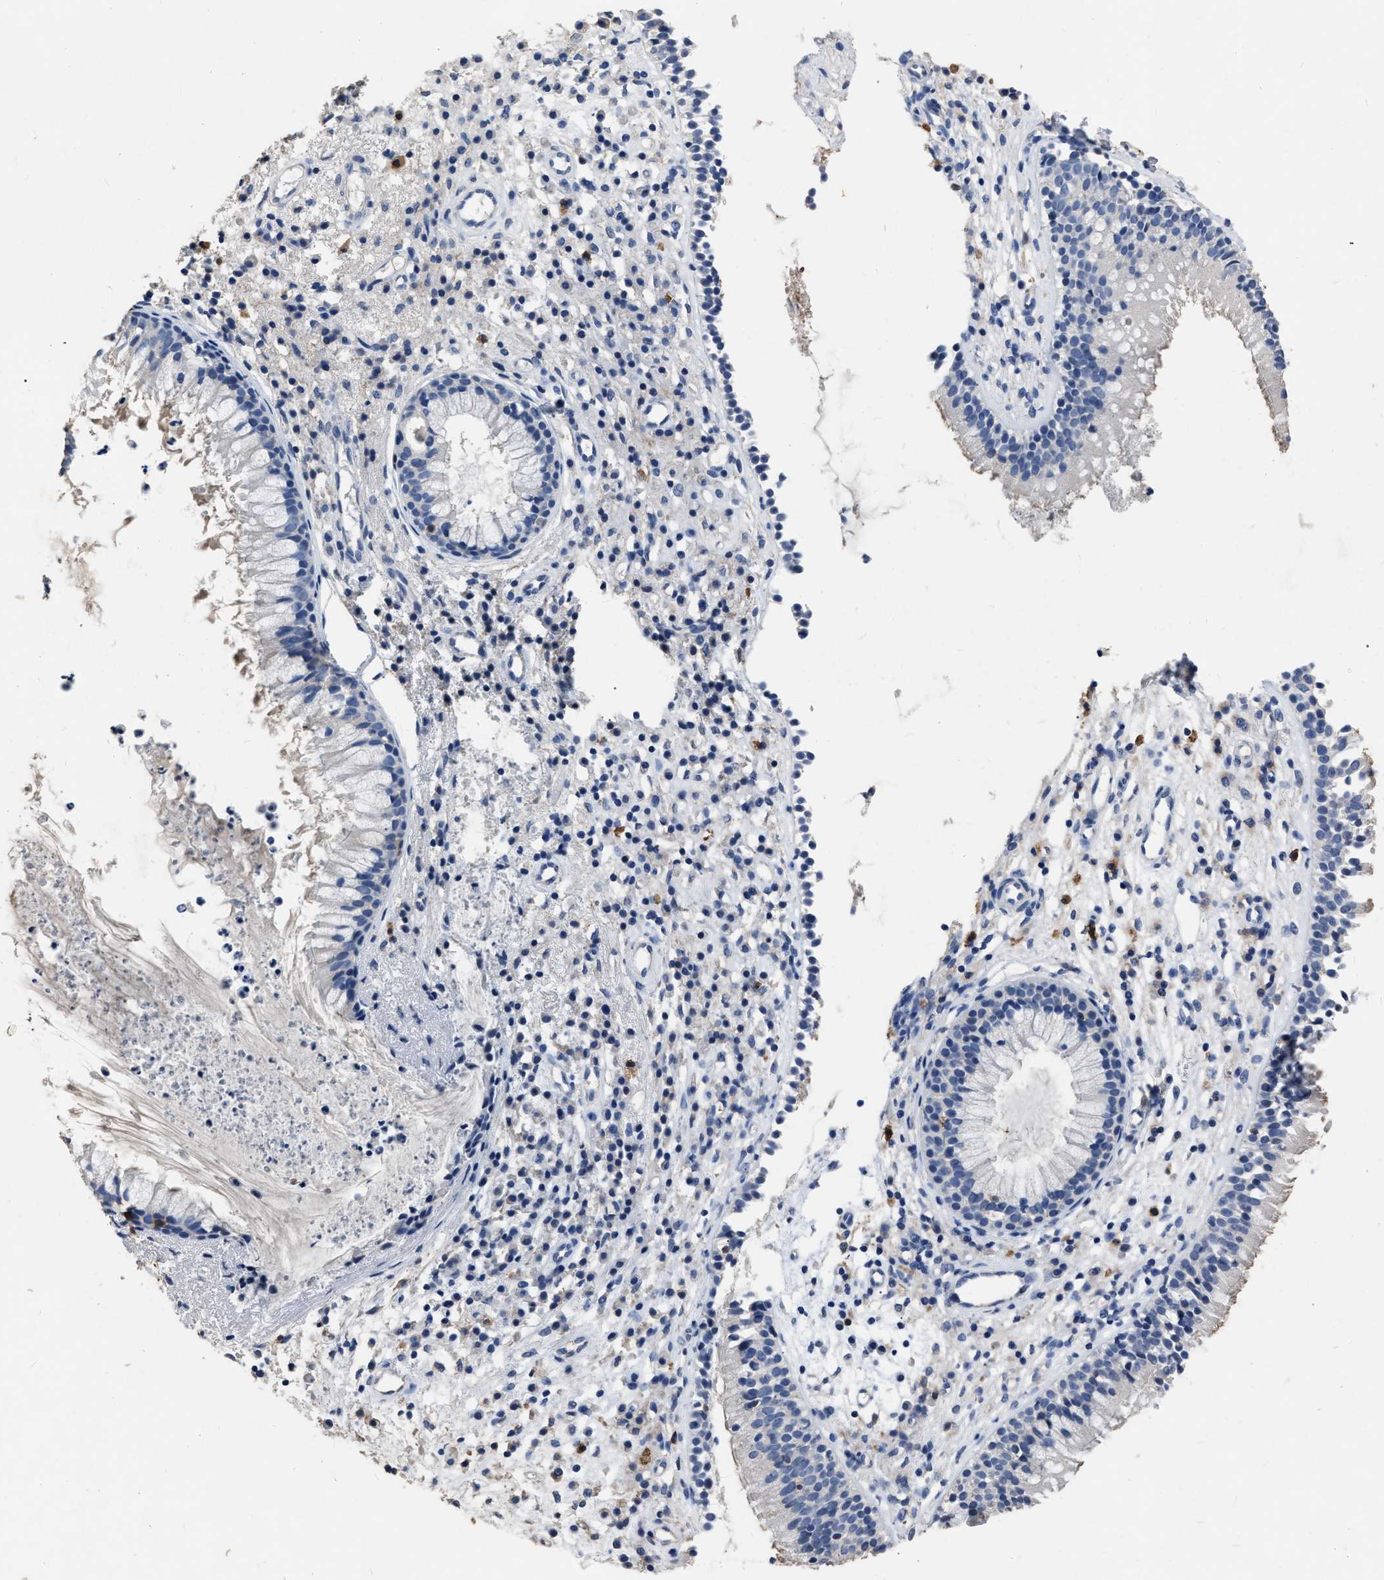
{"staining": {"intensity": "moderate", "quantity": "<25%", "location": "cytoplasmic/membranous"}, "tissue": "nasopharynx", "cell_type": "Respiratory epithelial cells", "image_type": "normal", "snomed": [{"axis": "morphology", "description": "Normal tissue, NOS"}, {"axis": "topography", "description": "Nasopharynx"}], "caption": "Brown immunohistochemical staining in unremarkable nasopharynx exhibits moderate cytoplasmic/membranous staining in about <25% of respiratory epithelial cells.", "gene": "HABP2", "patient": {"sex": "male", "age": 21}}